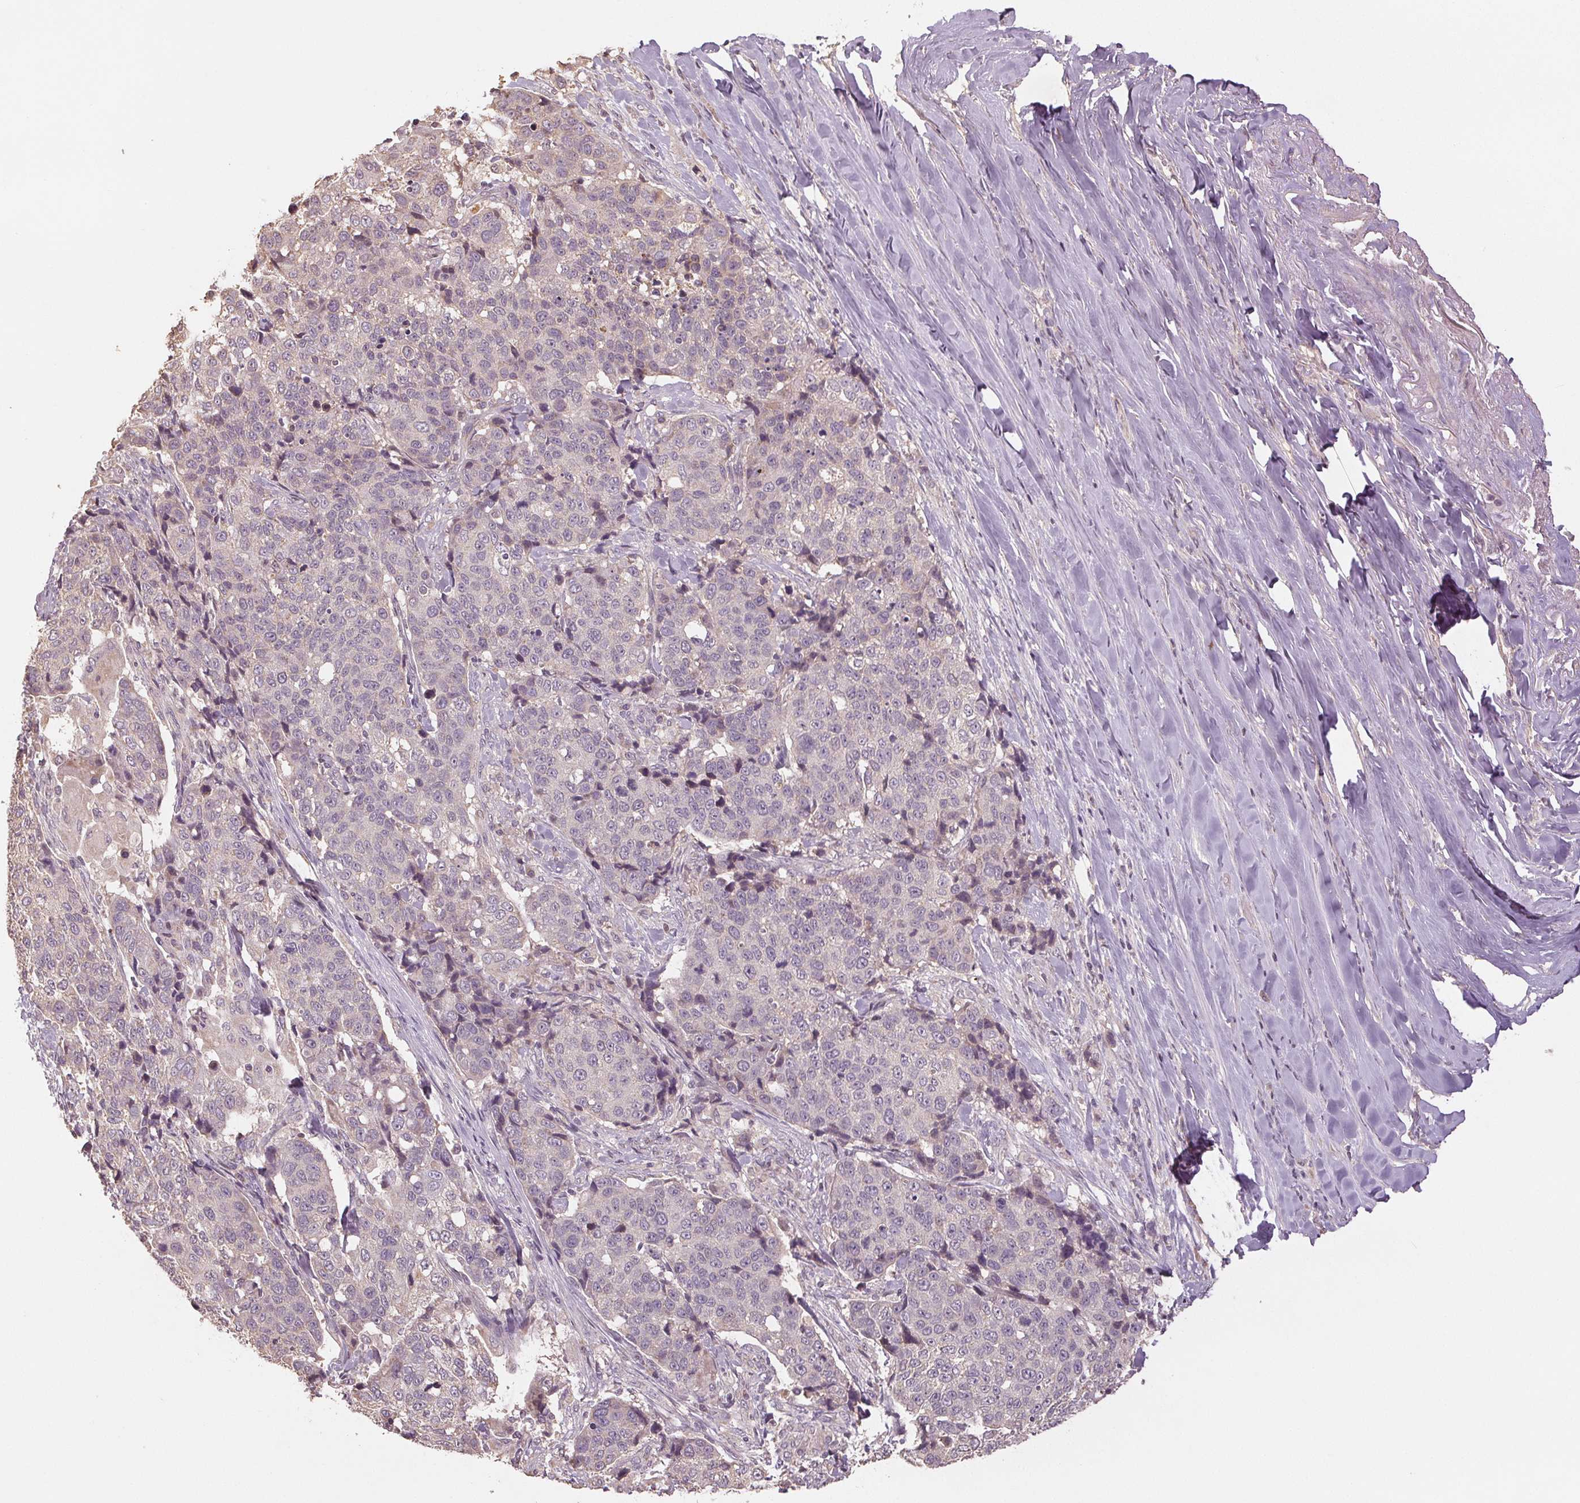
{"staining": {"intensity": "negative", "quantity": "none", "location": "none"}, "tissue": "lung cancer", "cell_type": "Tumor cells", "image_type": "cancer", "snomed": [{"axis": "morphology", "description": "Squamous cell carcinoma, NOS"}, {"axis": "topography", "description": "Lymph node"}, {"axis": "topography", "description": "Lung"}], "caption": "DAB immunohistochemical staining of squamous cell carcinoma (lung) shows no significant positivity in tumor cells.", "gene": "COX14", "patient": {"sex": "male", "age": 61}}